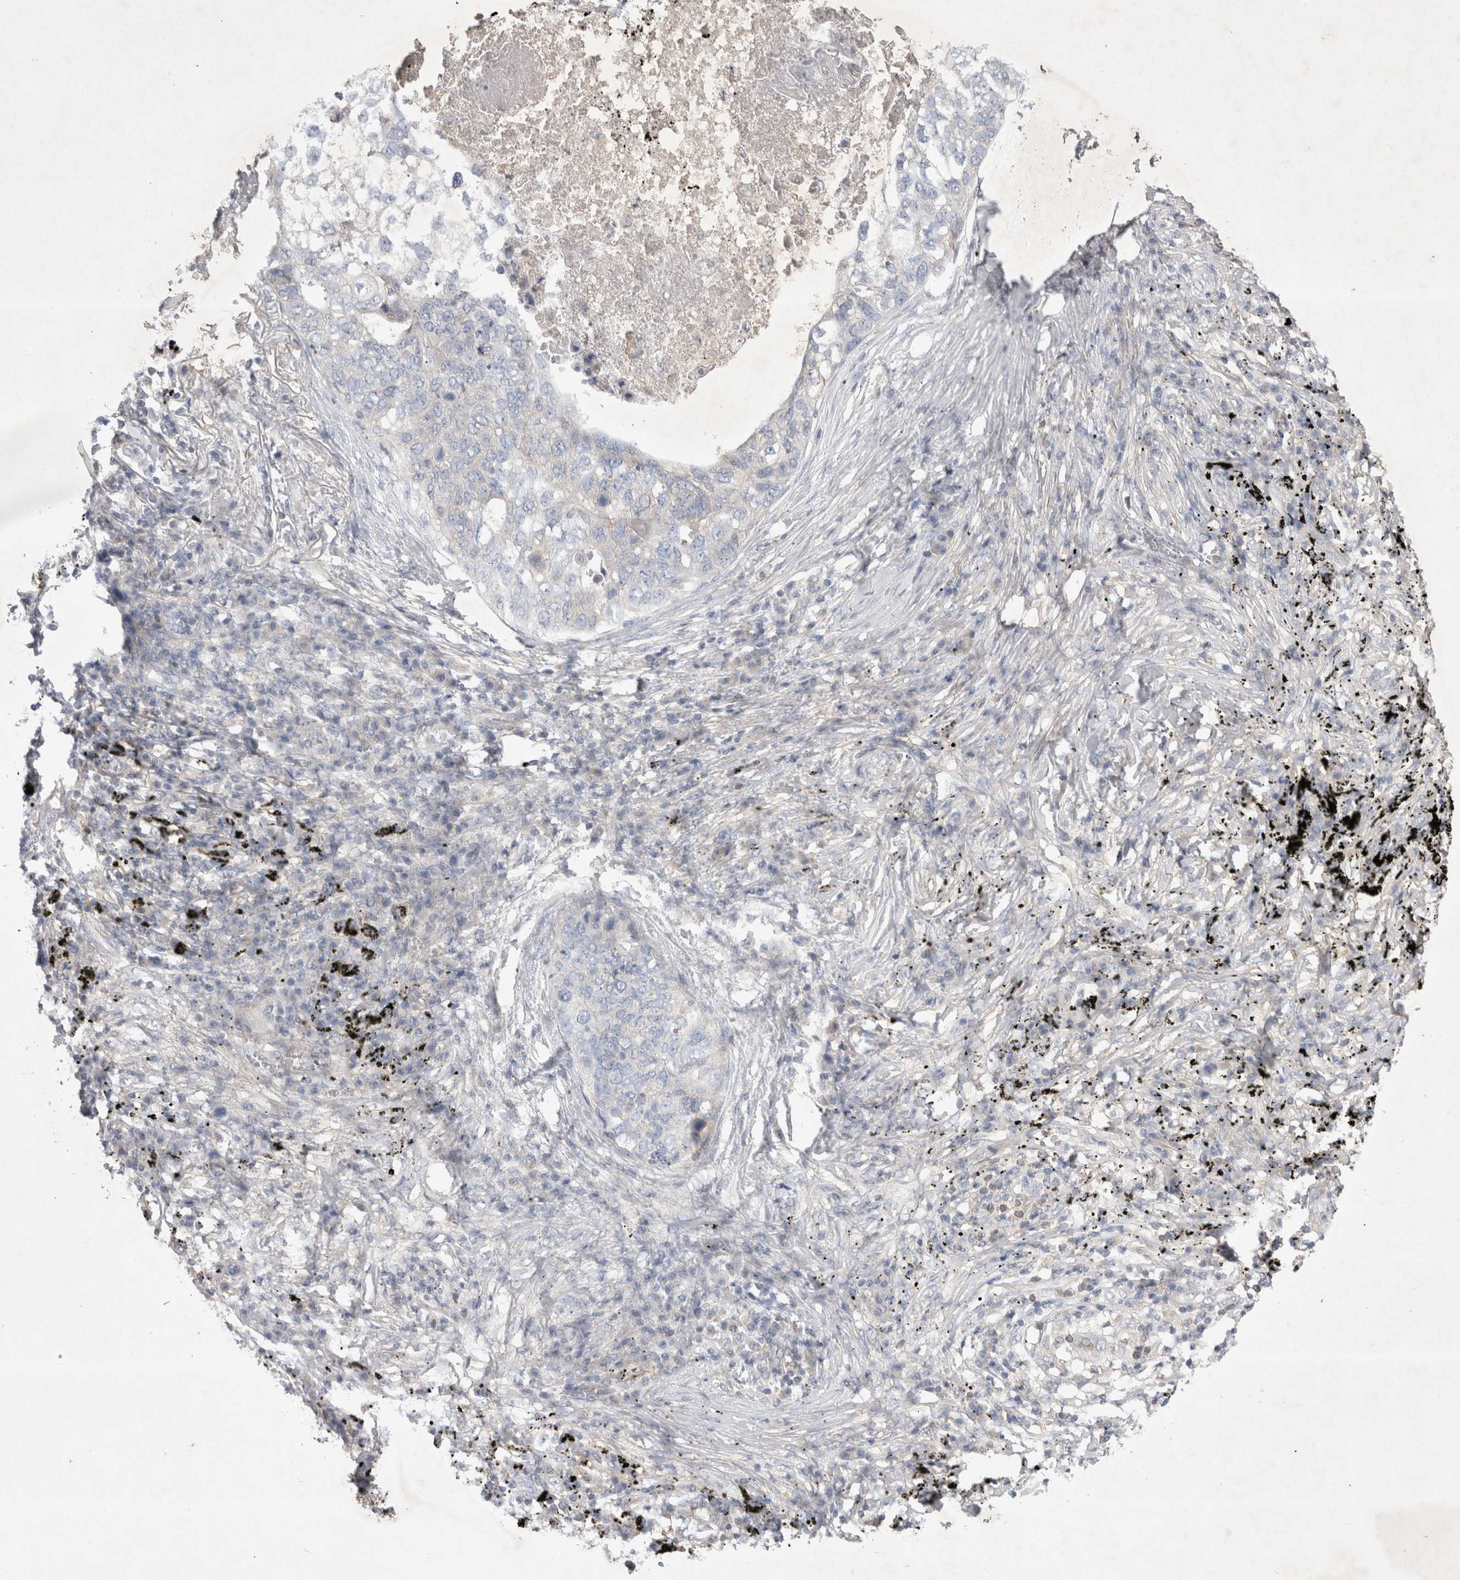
{"staining": {"intensity": "negative", "quantity": "none", "location": "none"}, "tissue": "lung cancer", "cell_type": "Tumor cells", "image_type": "cancer", "snomed": [{"axis": "morphology", "description": "Squamous cell carcinoma, NOS"}, {"axis": "topography", "description": "Lung"}], "caption": "DAB immunohistochemical staining of human lung cancer reveals no significant expression in tumor cells. (DAB immunohistochemistry (IHC), high magnification).", "gene": "SRD5A3", "patient": {"sex": "female", "age": 63}}